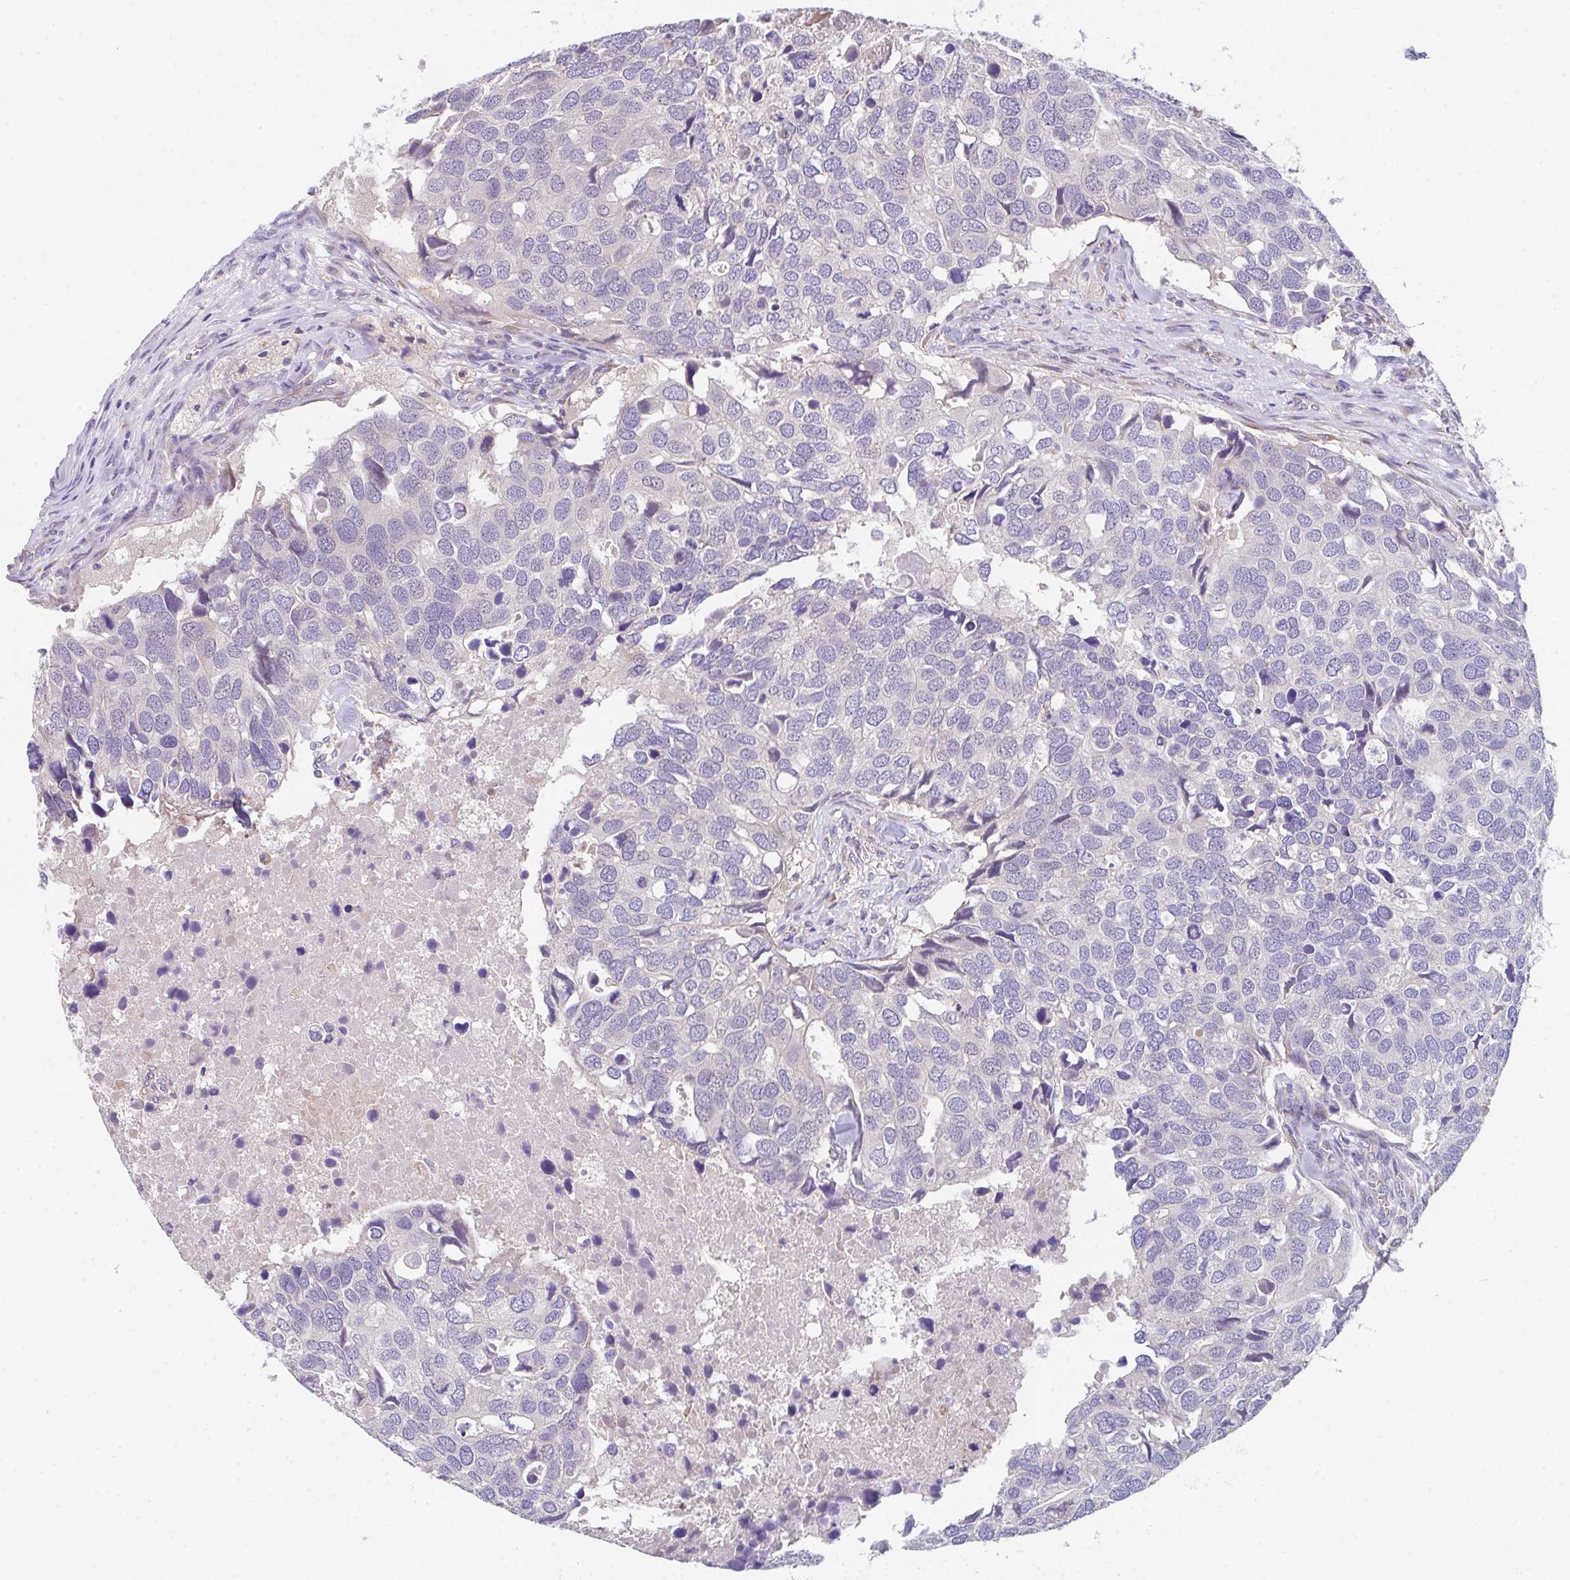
{"staining": {"intensity": "negative", "quantity": "none", "location": "none"}, "tissue": "breast cancer", "cell_type": "Tumor cells", "image_type": "cancer", "snomed": [{"axis": "morphology", "description": "Duct carcinoma"}, {"axis": "topography", "description": "Breast"}], "caption": "This is a image of IHC staining of infiltrating ductal carcinoma (breast), which shows no positivity in tumor cells.", "gene": "TSPAN31", "patient": {"sex": "female", "age": 83}}